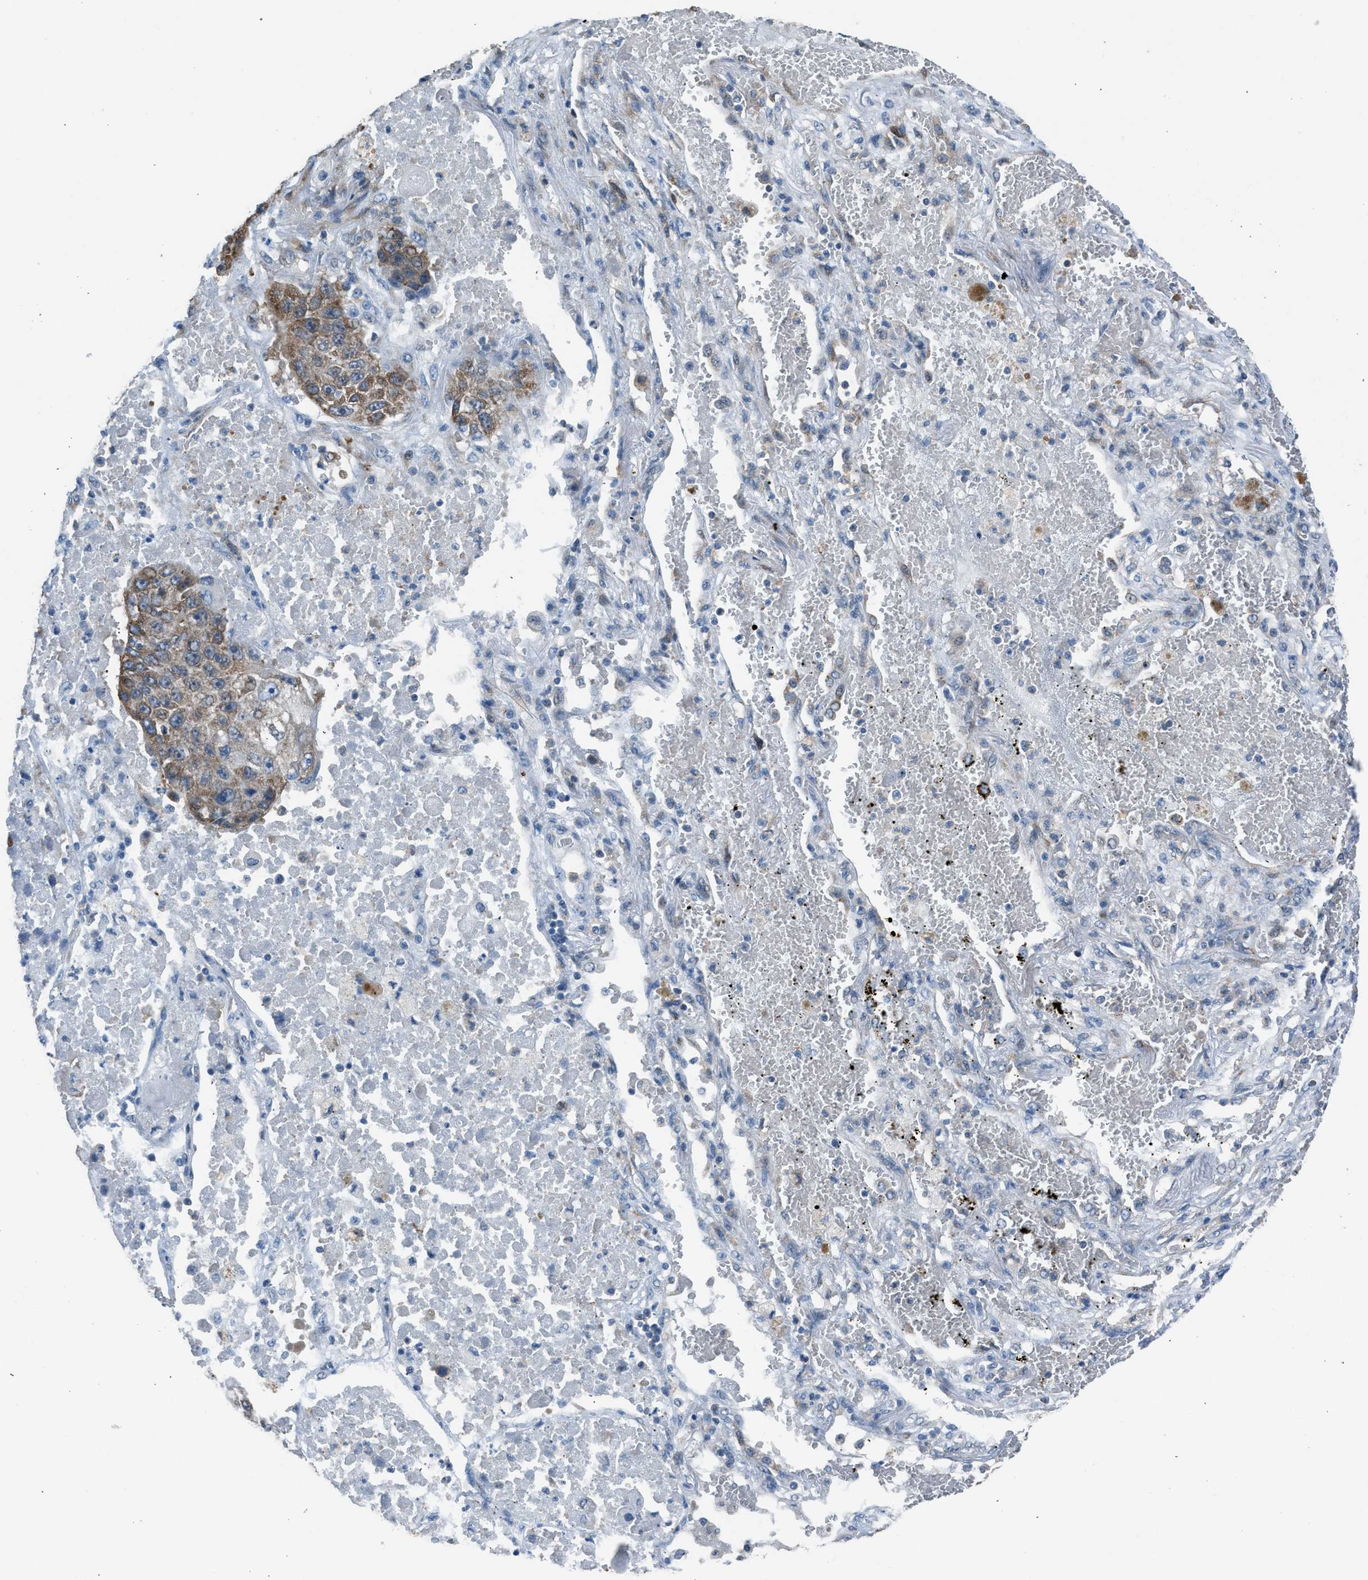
{"staining": {"intensity": "moderate", "quantity": "25%-75%", "location": "cytoplasmic/membranous"}, "tissue": "lung cancer", "cell_type": "Tumor cells", "image_type": "cancer", "snomed": [{"axis": "morphology", "description": "Squamous cell carcinoma, NOS"}, {"axis": "topography", "description": "Lung"}], "caption": "Lung squamous cell carcinoma stained with IHC displays moderate cytoplasmic/membranous positivity in approximately 25%-75% of tumor cells. (DAB = brown stain, brightfield microscopy at high magnification).", "gene": "RNF41", "patient": {"sex": "male", "age": 61}}